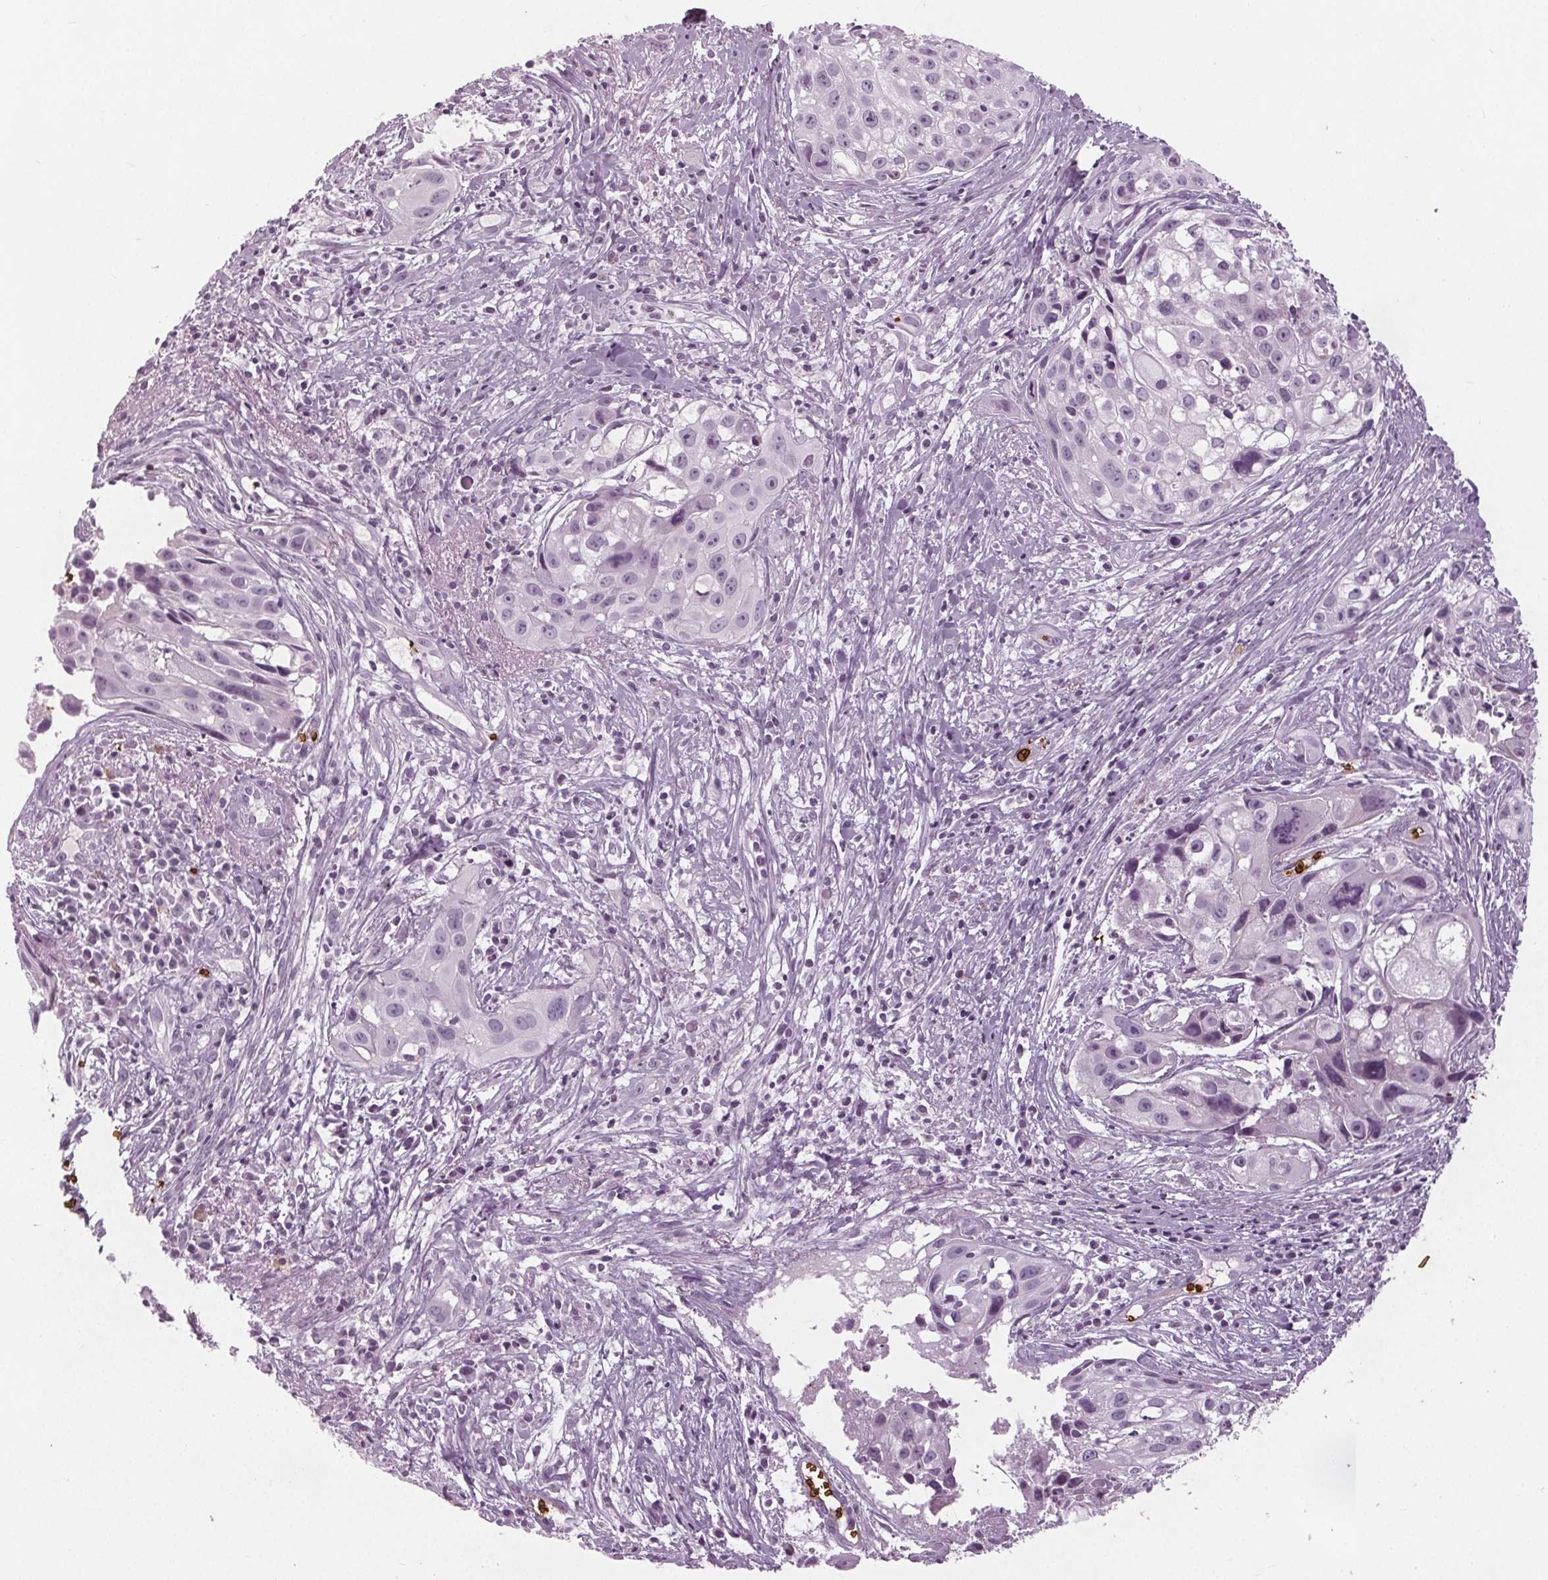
{"staining": {"intensity": "negative", "quantity": "none", "location": "none"}, "tissue": "cervical cancer", "cell_type": "Tumor cells", "image_type": "cancer", "snomed": [{"axis": "morphology", "description": "Squamous cell carcinoma, NOS"}, {"axis": "topography", "description": "Cervix"}], "caption": "Photomicrograph shows no protein expression in tumor cells of cervical cancer tissue.", "gene": "SLC4A1", "patient": {"sex": "female", "age": 53}}